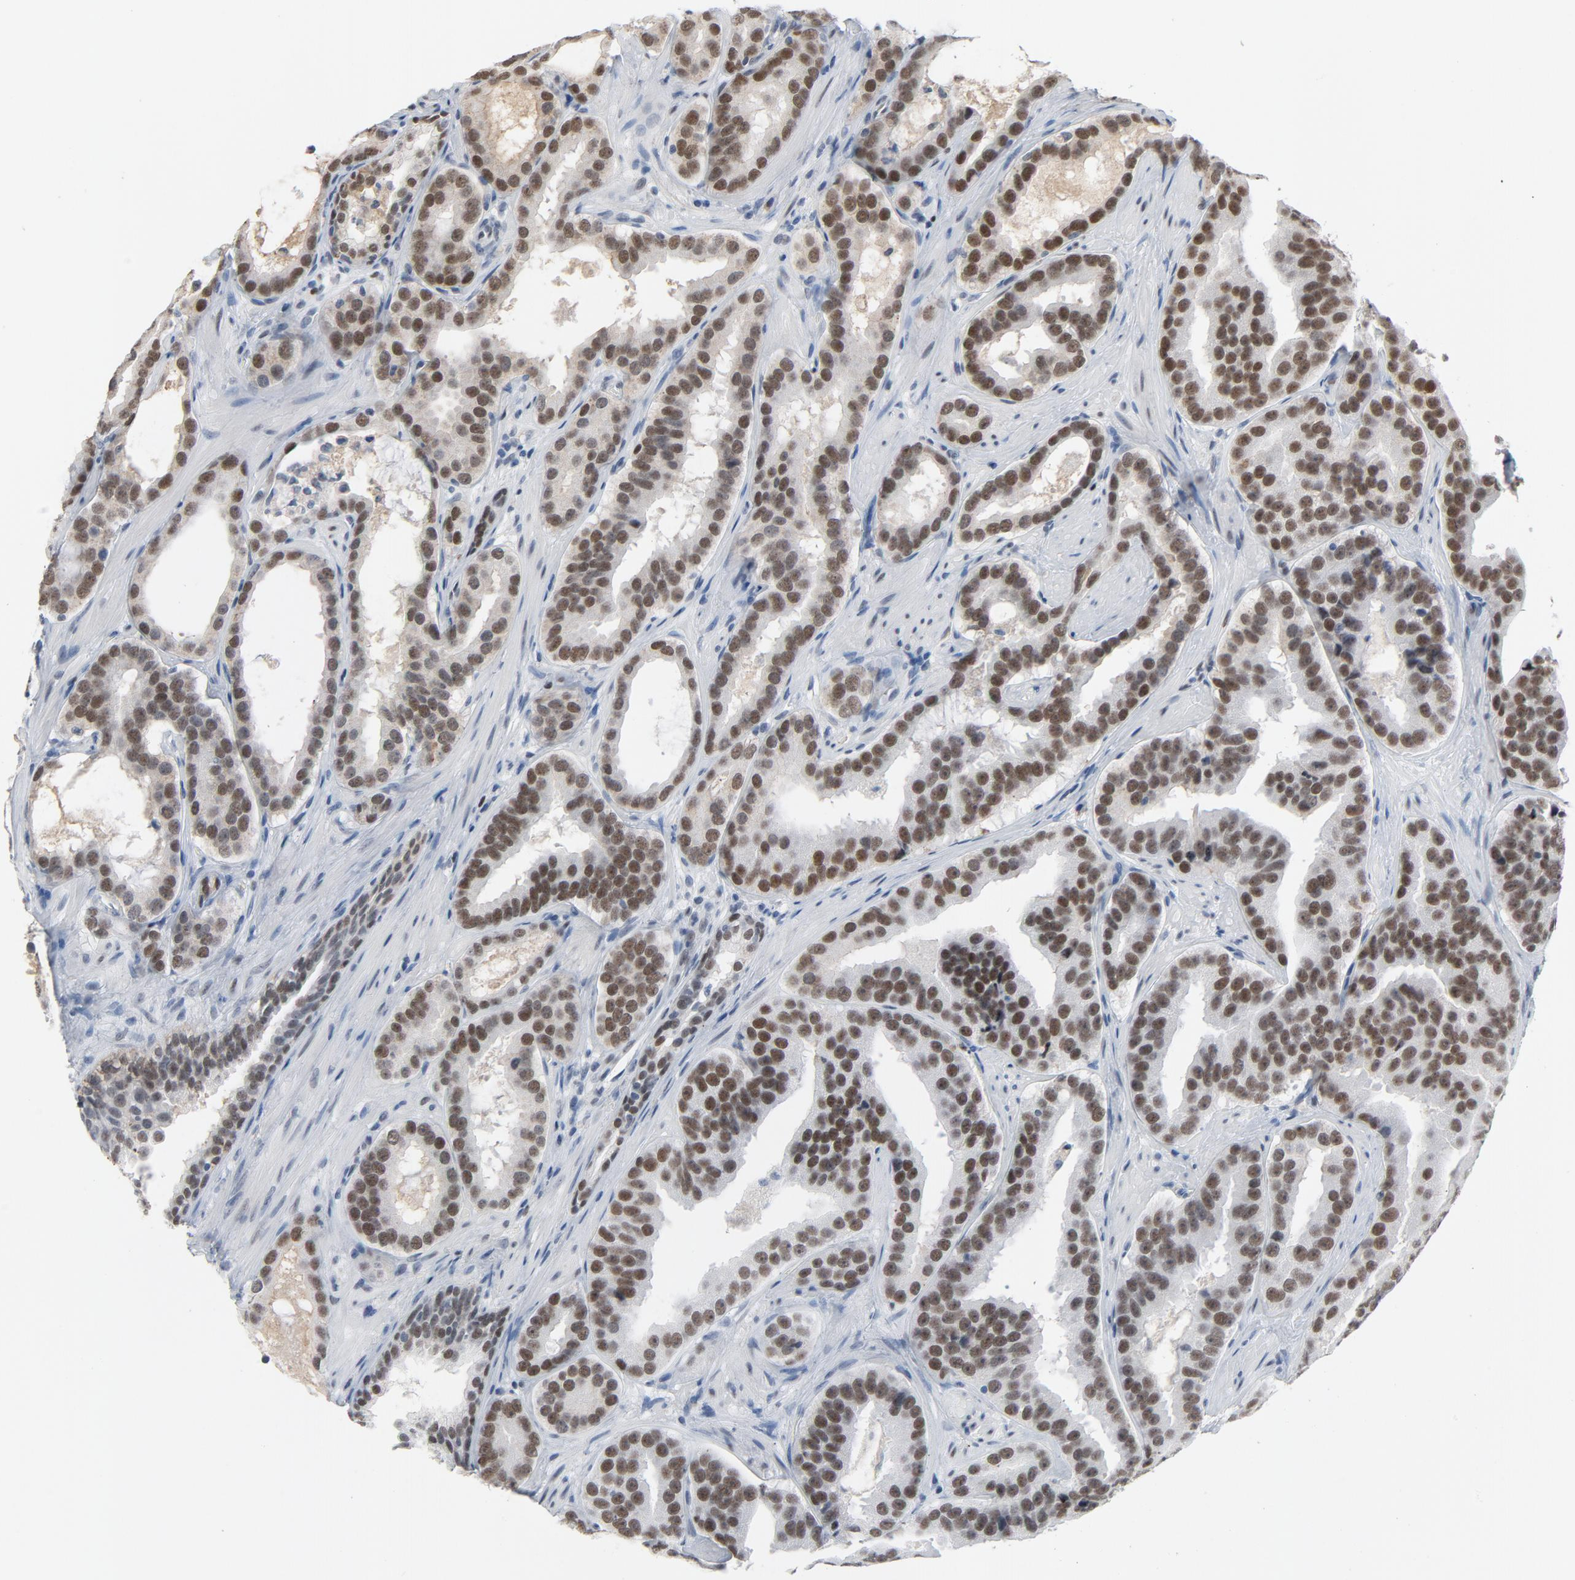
{"staining": {"intensity": "moderate", "quantity": ">75%", "location": "nuclear"}, "tissue": "prostate cancer", "cell_type": "Tumor cells", "image_type": "cancer", "snomed": [{"axis": "morphology", "description": "Adenocarcinoma, Low grade"}, {"axis": "topography", "description": "Prostate"}], "caption": "This image demonstrates immunohistochemistry (IHC) staining of prostate cancer (adenocarcinoma (low-grade)), with medium moderate nuclear staining in about >75% of tumor cells.", "gene": "FOXP1", "patient": {"sex": "male", "age": 59}}